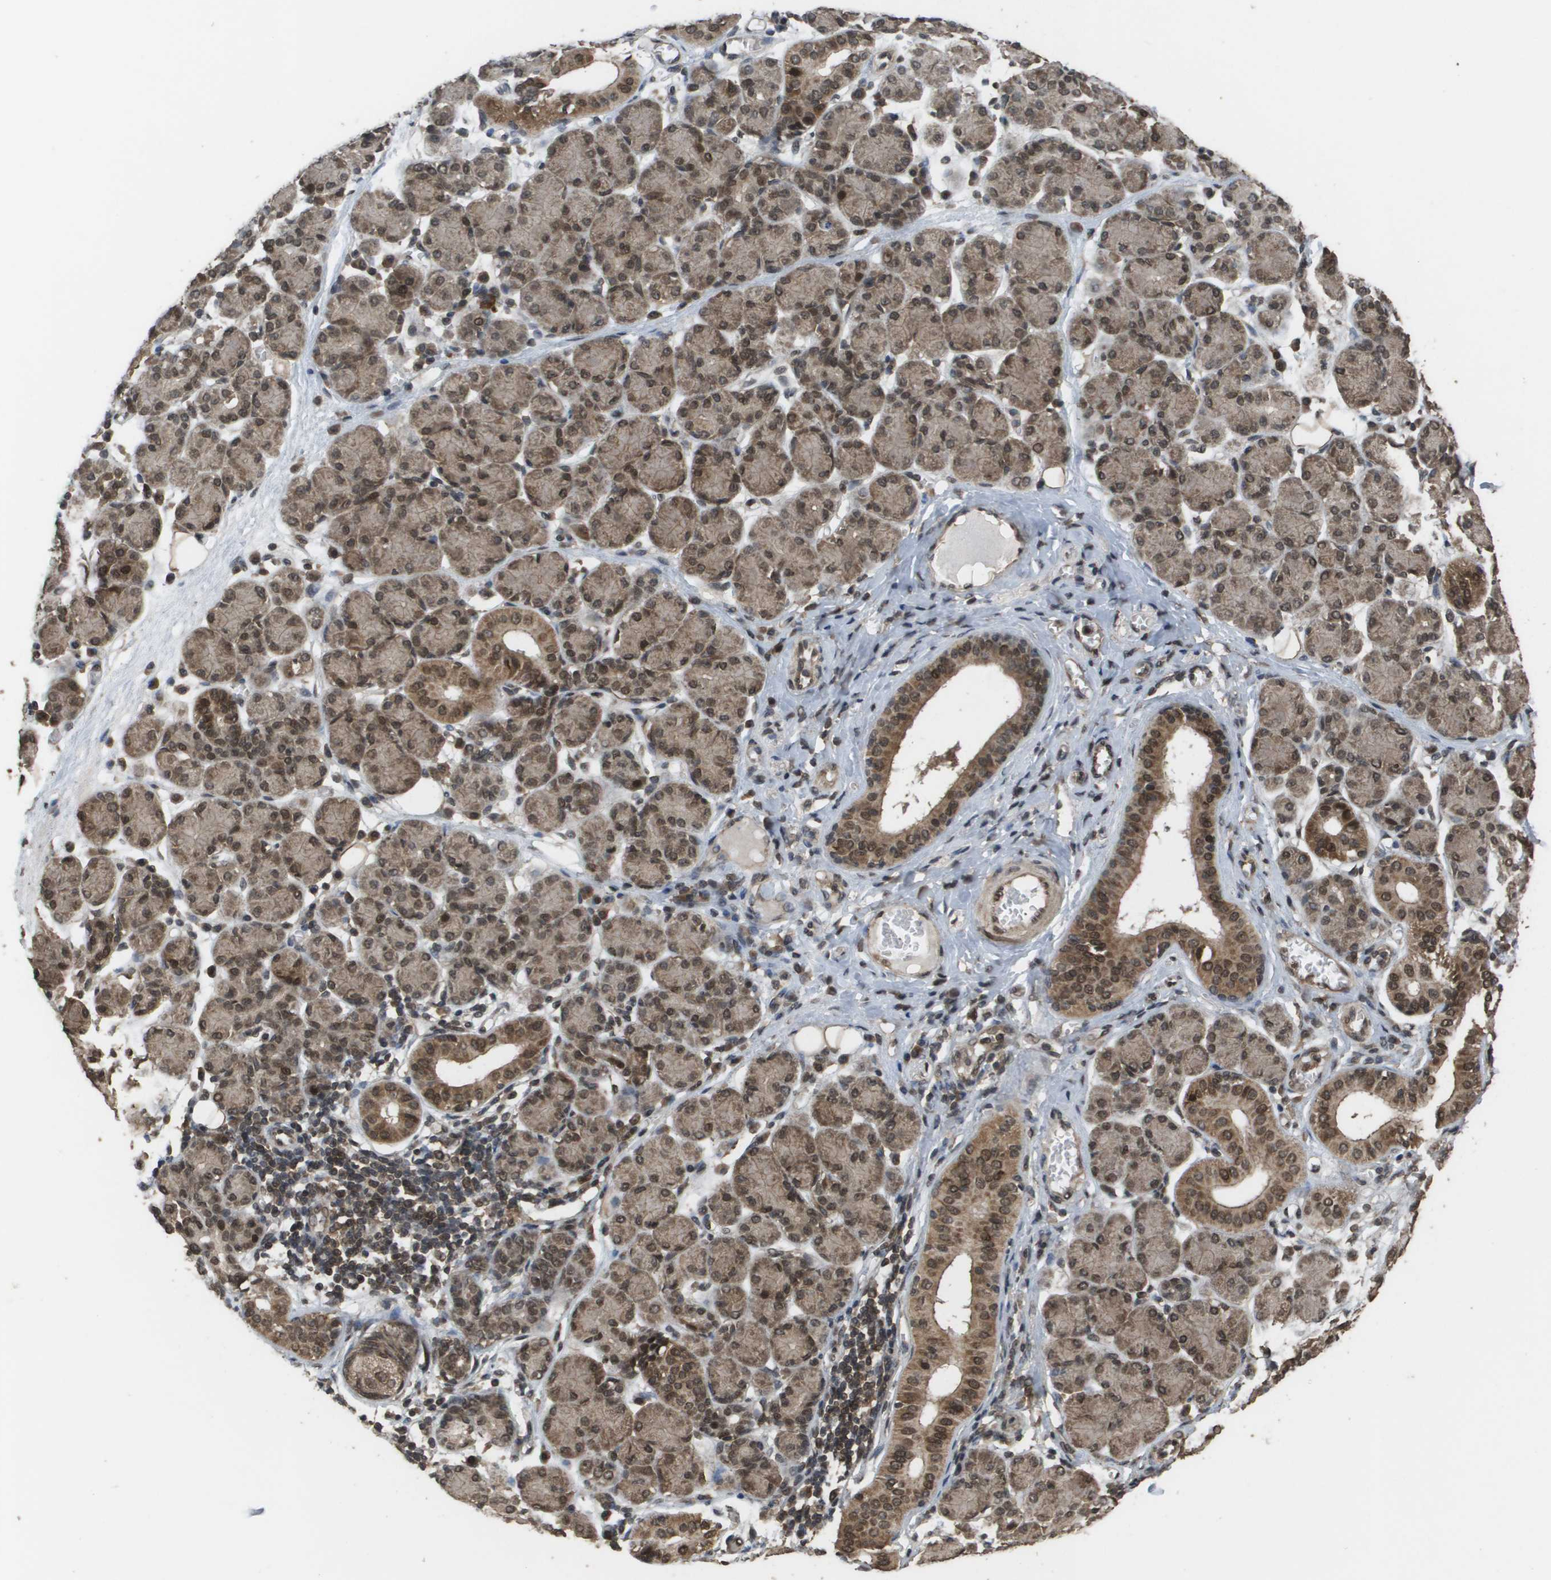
{"staining": {"intensity": "strong", "quantity": ">75%", "location": "cytoplasmic/membranous,nuclear"}, "tissue": "salivary gland", "cell_type": "Glandular cells", "image_type": "normal", "snomed": [{"axis": "morphology", "description": "Normal tissue, NOS"}, {"axis": "morphology", "description": "Inflammation, NOS"}, {"axis": "topography", "description": "Lymph node"}, {"axis": "topography", "description": "Salivary gland"}], "caption": "Salivary gland stained with DAB (3,3'-diaminobenzidine) immunohistochemistry demonstrates high levels of strong cytoplasmic/membranous,nuclear positivity in approximately >75% of glandular cells. The staining was performed using DAB (3,3'-diaminobenzidine), with brown indicating positive protein expression. Nuclei are stained blue with hematoxylin.", "gene": "AXIN2", "patient": {"sex": "male", "age": 3}}